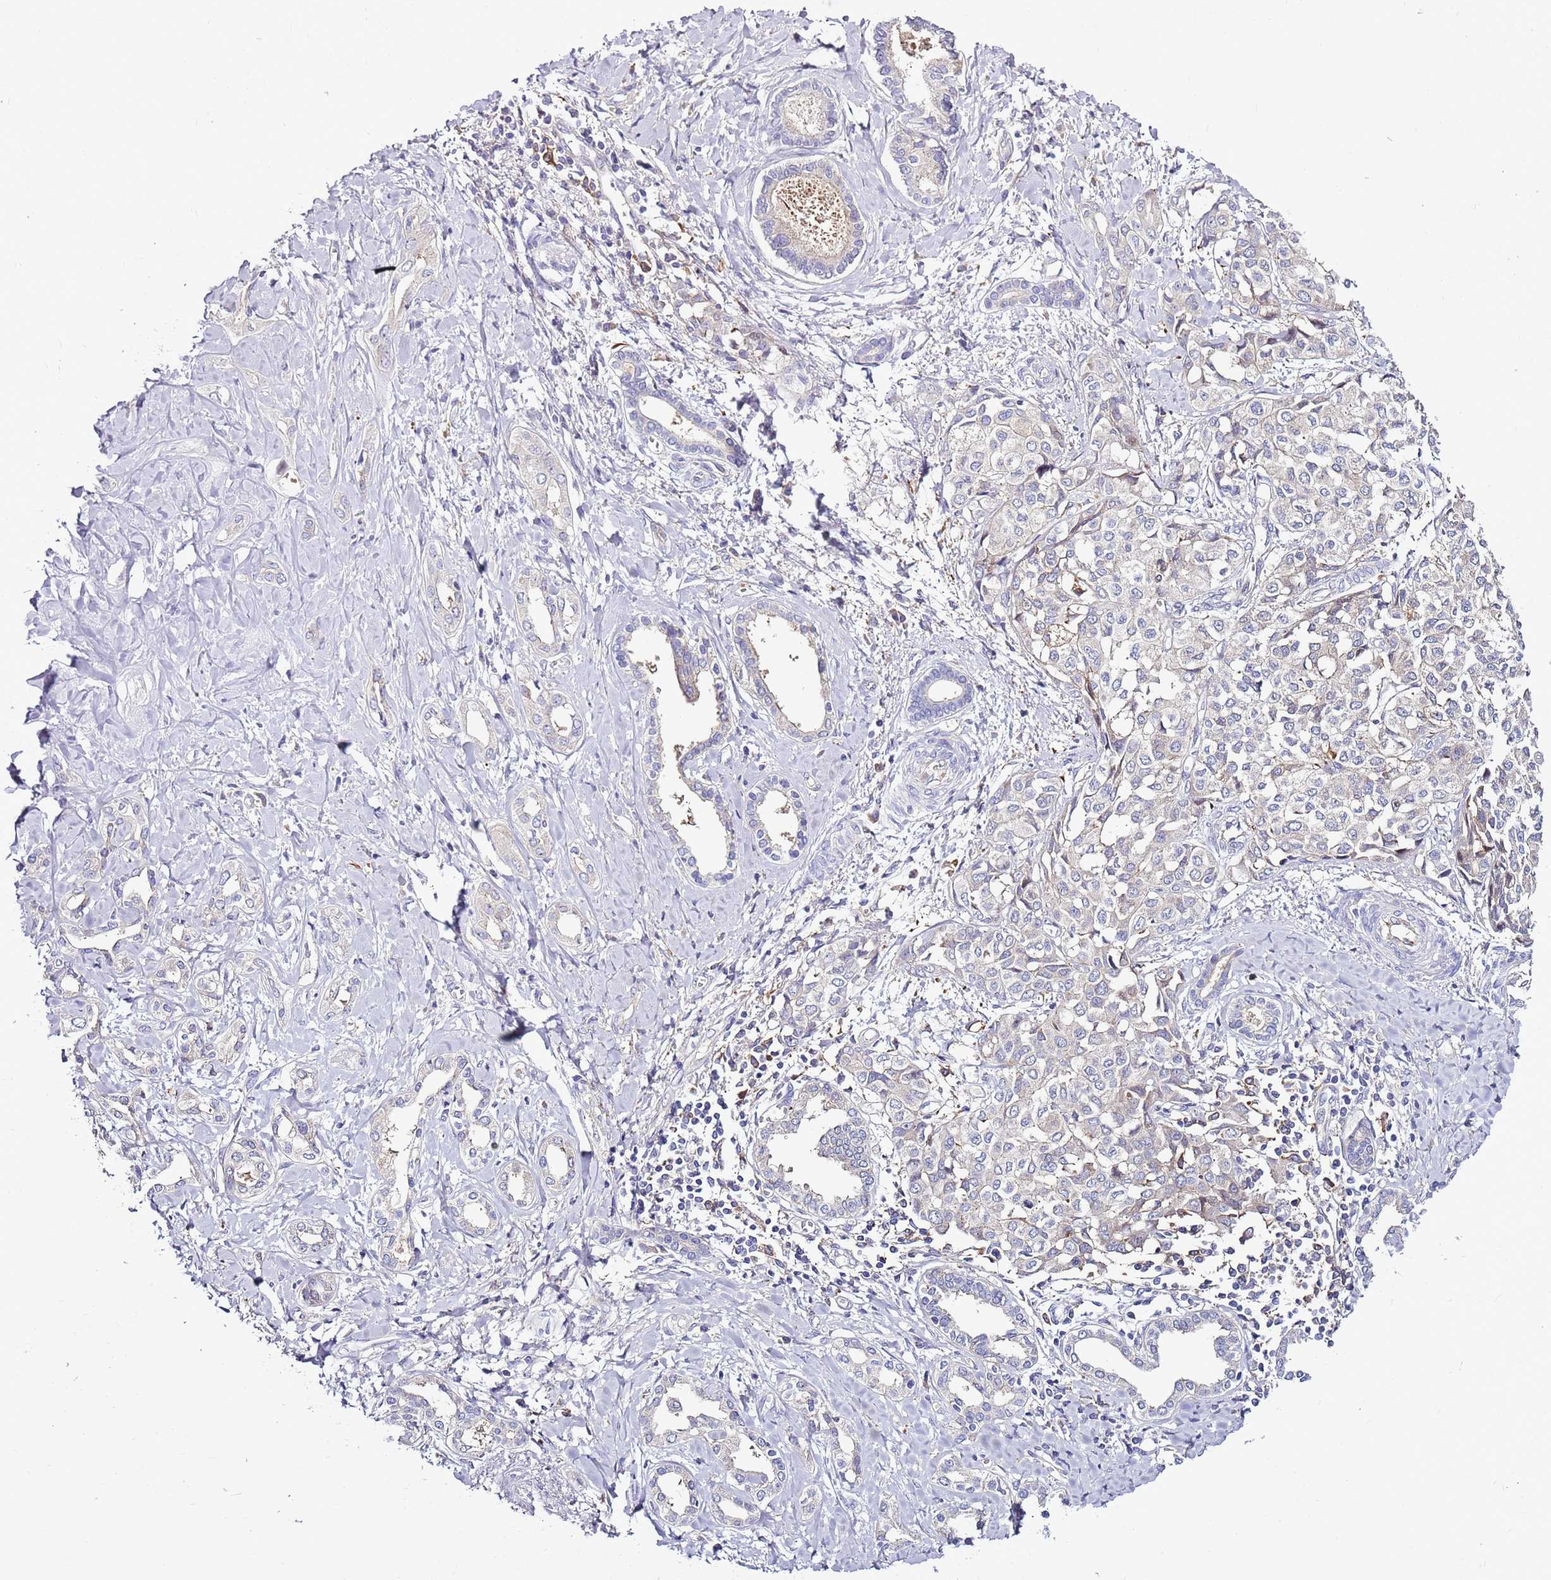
{"staining": {"intensity": "negative", "quantity": "none", "location": "none"}, "tissue": "liver cancer", "cell_type": "Tumor cells", "image_type": "cancer", "snomed": [{"axis": "morphology", "description": "Cholangiocarcinoma"}, {"axis": "topography", "description": "Liver"}], "caption": "Histopathology image shows no protein expression in tumor cells of cholangiocarcinoma (liver) tissue.", "gene": "ATXN2L", "patient": {"sex": "female", "age": 77}}